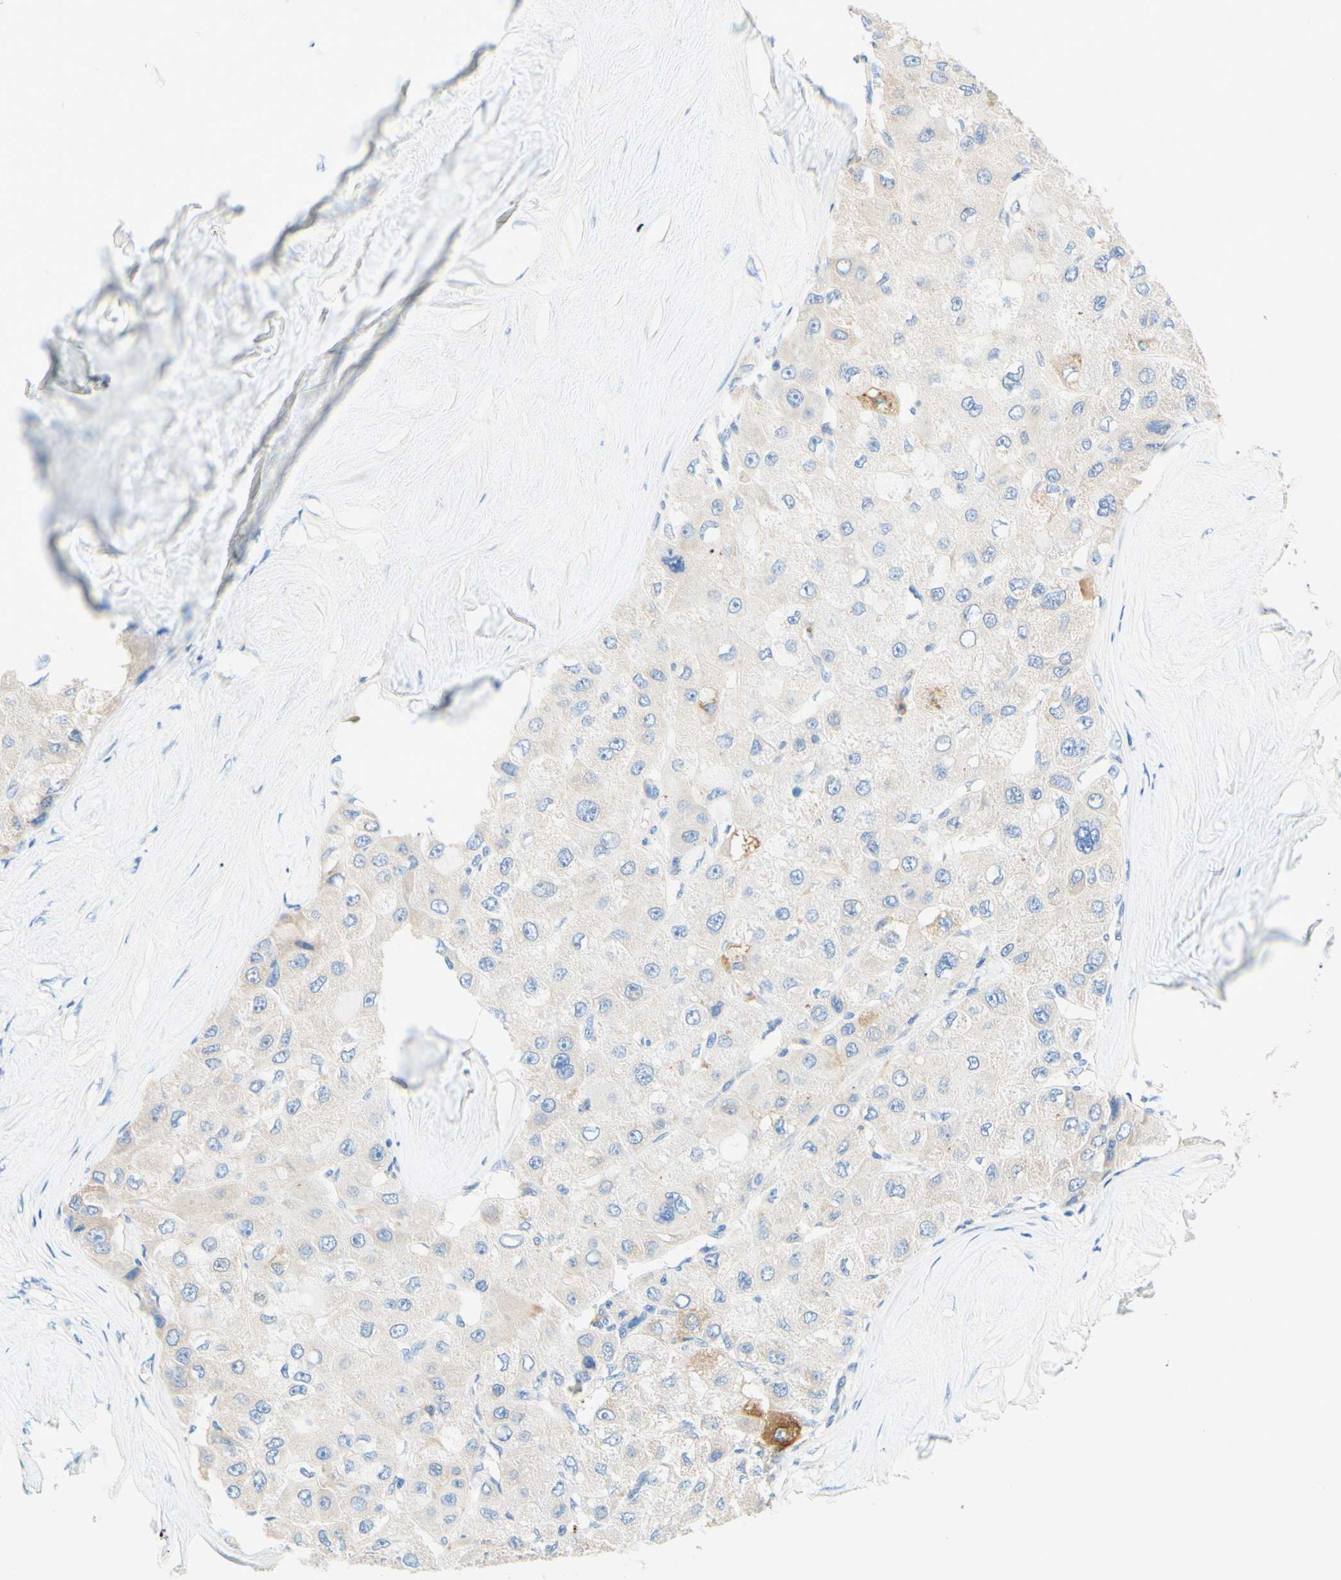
{"staining": {"intensity": "weak", "quantity": "<25%", "location": "cytoplasmic/membranous"}, "tissue": "liver cancer", "cell_type": "Tumor cells", "image_type": "cancer", "snomed": [{"axis": "morphology", "description": "Carcinoma, Hepatocellular, NOS"}, {"axis": "topography", "description": "Liver"}], "caption": "There is no significant expression in tumor cells of liver cancer (hepatocellular carcinoma).", "gene": "SLC46A1", "patient": {"sex": "male", "age": 80}}